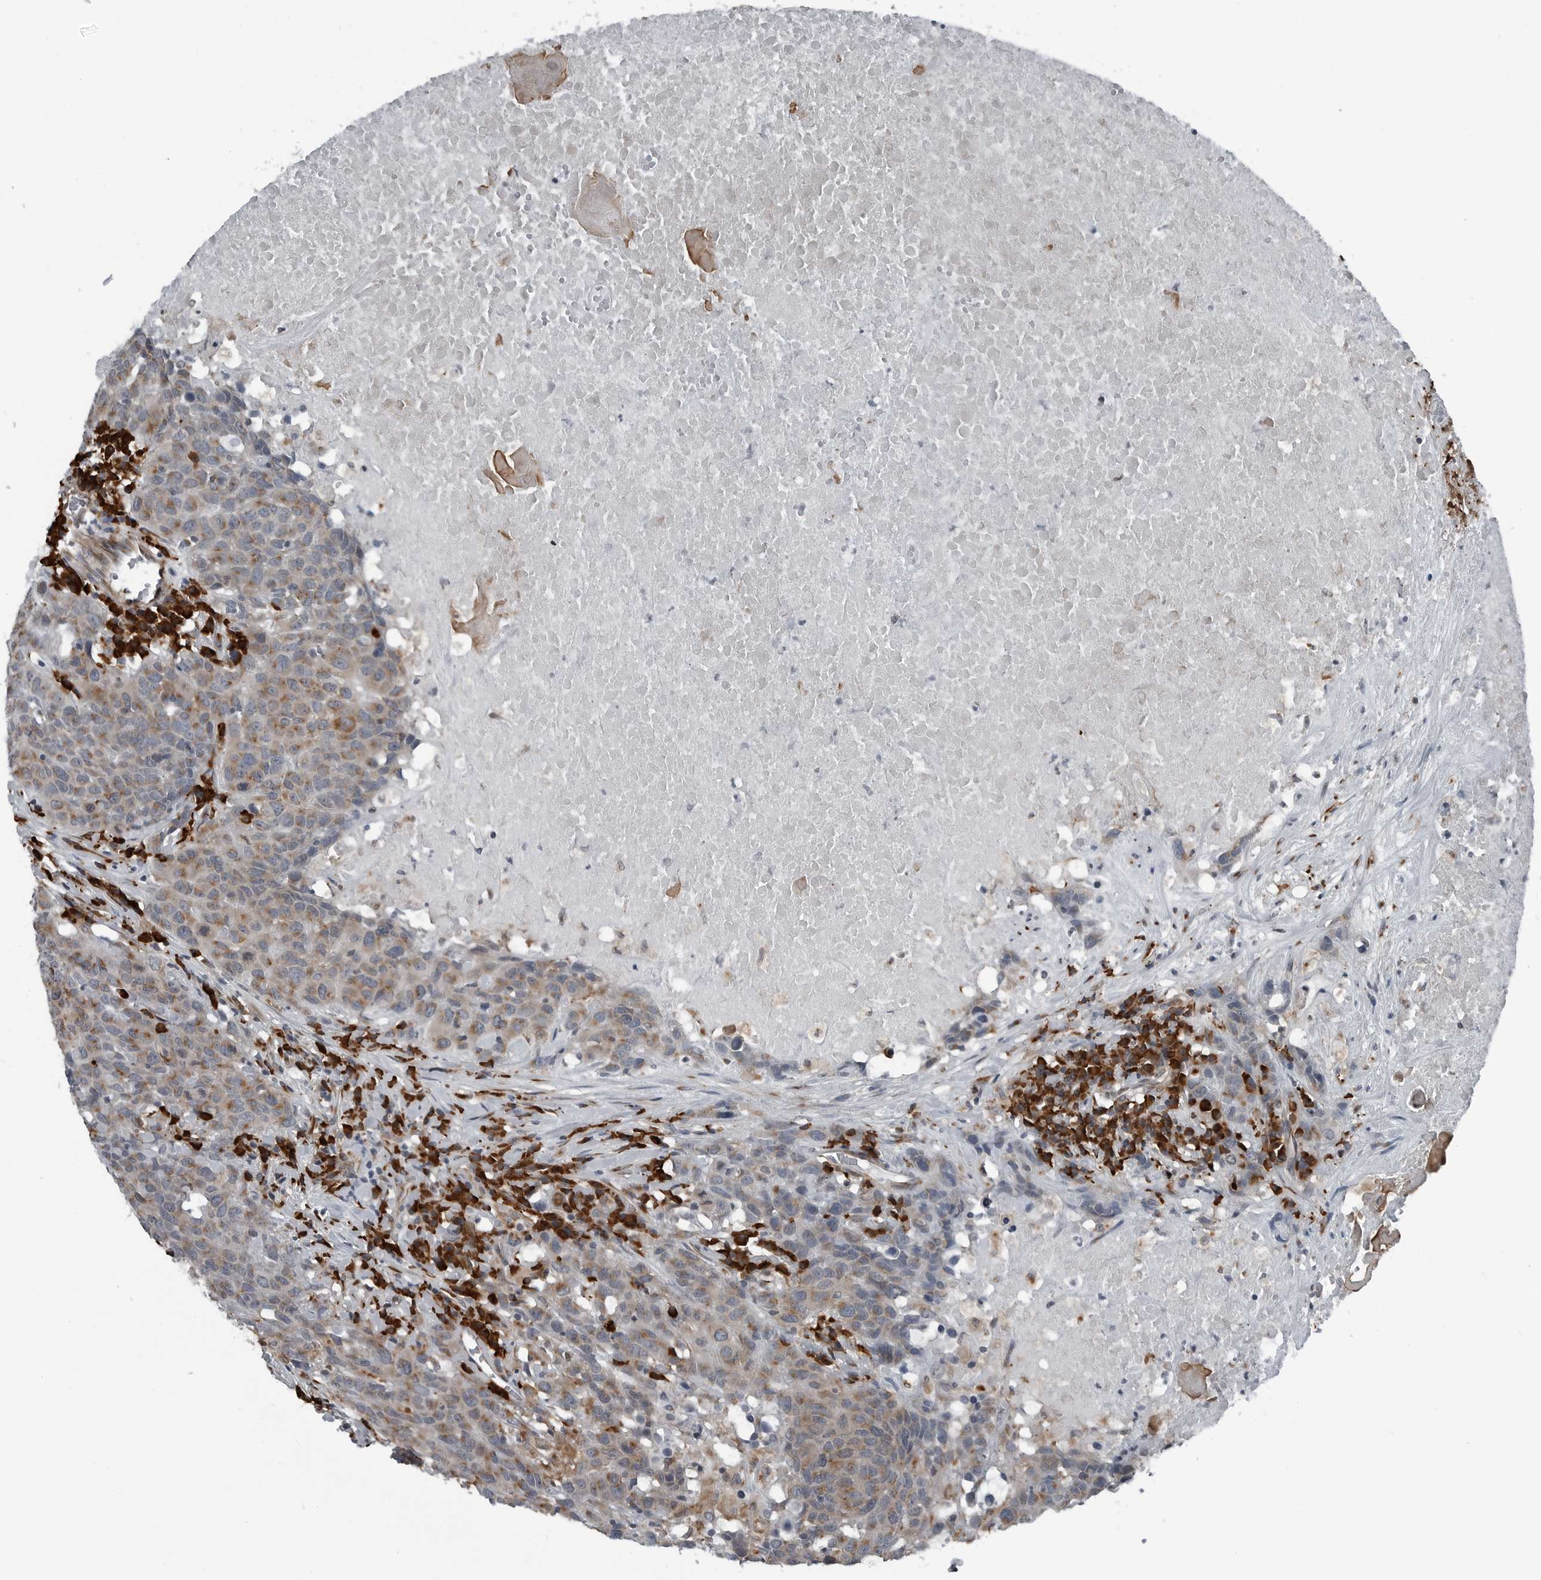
{"staining": {"intensity": "weak", "quantity": "25%-75%", "location": "cytoplasmic/membranous"}, "tissue": "head and neck cancer", "cell_type": "Tumor cells", "image_type": "cancer", "snomed": [{"axis": "morphology", "description": "Squamous cell carcinoma, NOS"}, {"axis": "topography", "description": "Head-Neck"}], "caption": "Head and neck cancer was stained to show a protein in brown. There is low levels of weak cytoplasmic/membranous staining in about 25%-75% of tumor cells.", "gene": "CEP85", "patient": {"sex": "male", "age": 66}}